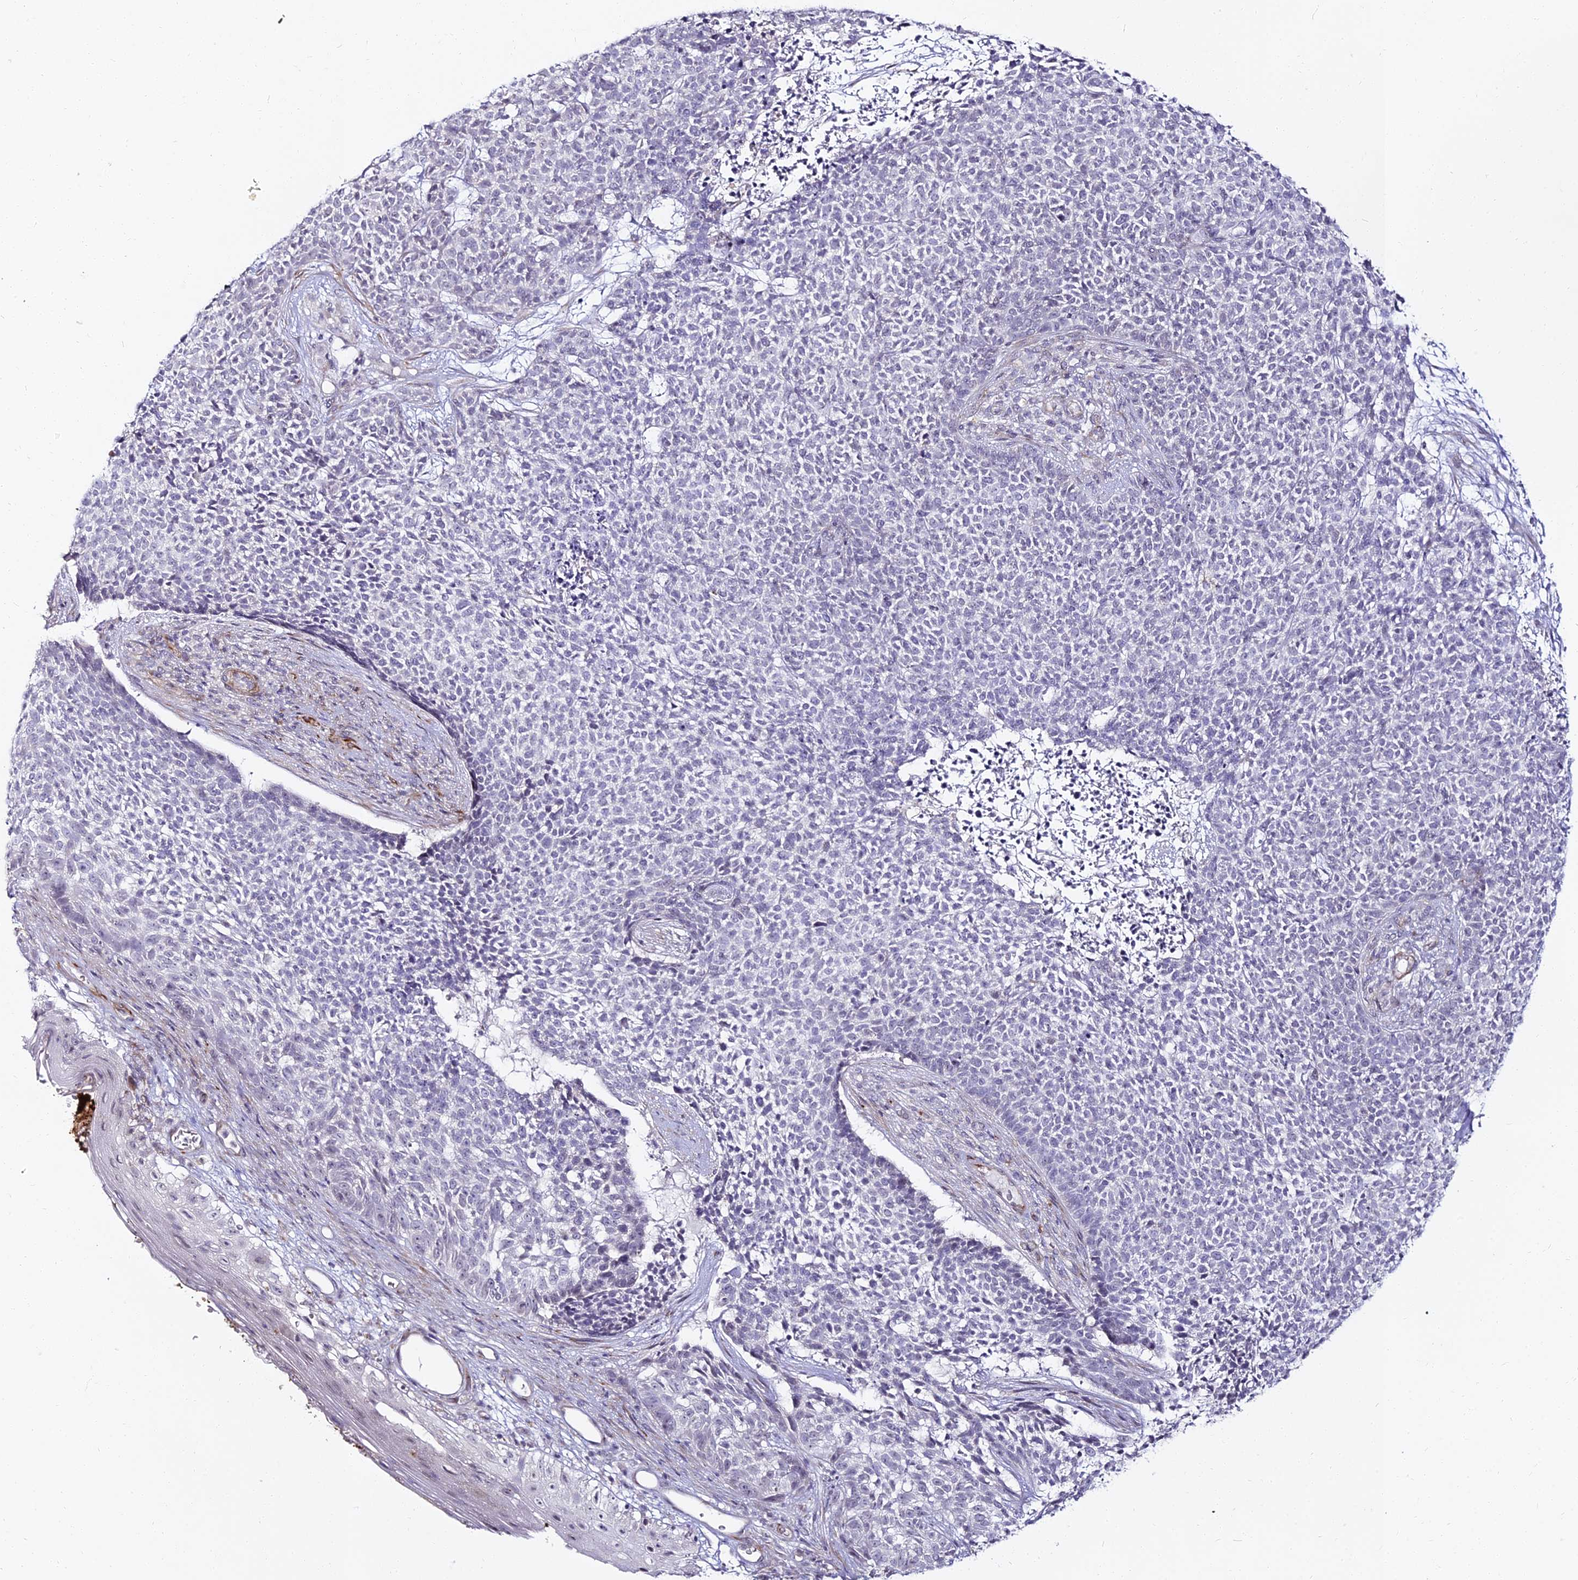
{"staining": {"intensity": "negative", "quantity": "none", "location": "none"}, "tissue": "skin cancer", "cell_type": "Tumor cells", "image_type": "cancer", "snomed": [{"axis": "morphology", "description": "Basal cell carcinoma"}, {"axis": "topography", "description": "Skin"}], "caption": "Immunohistochemistry (IHC) micrograph of human skin cancer (basal cell carcinoma) stained for a protein (brown), which shows no staining in tumor cells.", "gene": "ALPG", "patient": {"sex": "female", "age": 84}}